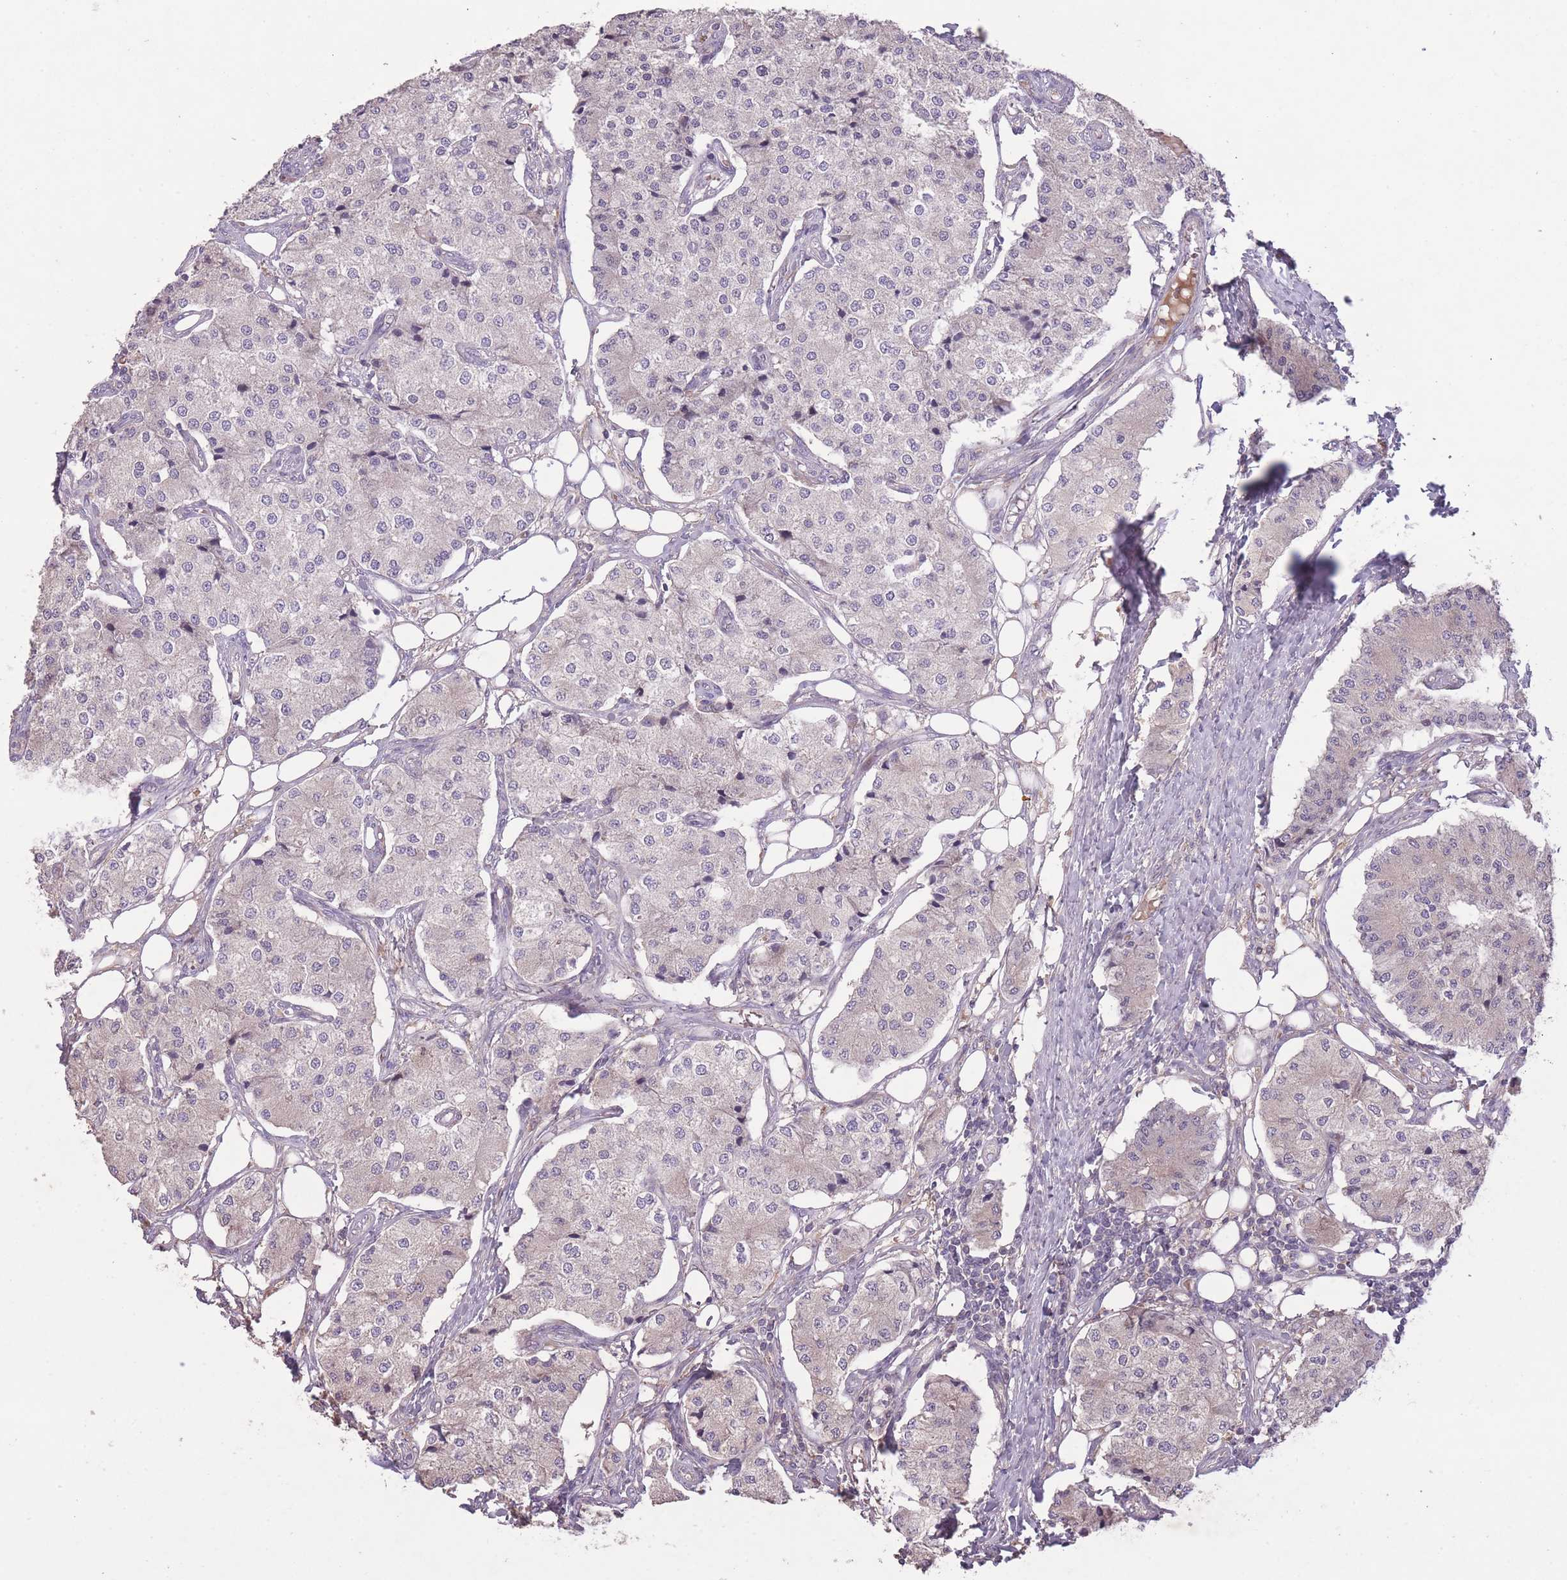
{"staining": {"intensity": "negative", "quantity": "none", "location": "none"}, "tissue": "carcinoid", "cell_type": "Tumor cells", "image_type": "cancer", "snomed": [{"axis": "morphology", "description": "Carcinoid, malignant, NOS"}, {"axis": "topography", "description": "Colon"}], "caption": "Carcinoid was stained to show a protein in brown. There is no significant positivity in tumor cells.", "gene": "OR2V2", "patient": {"sex": "female", "age": 52}}